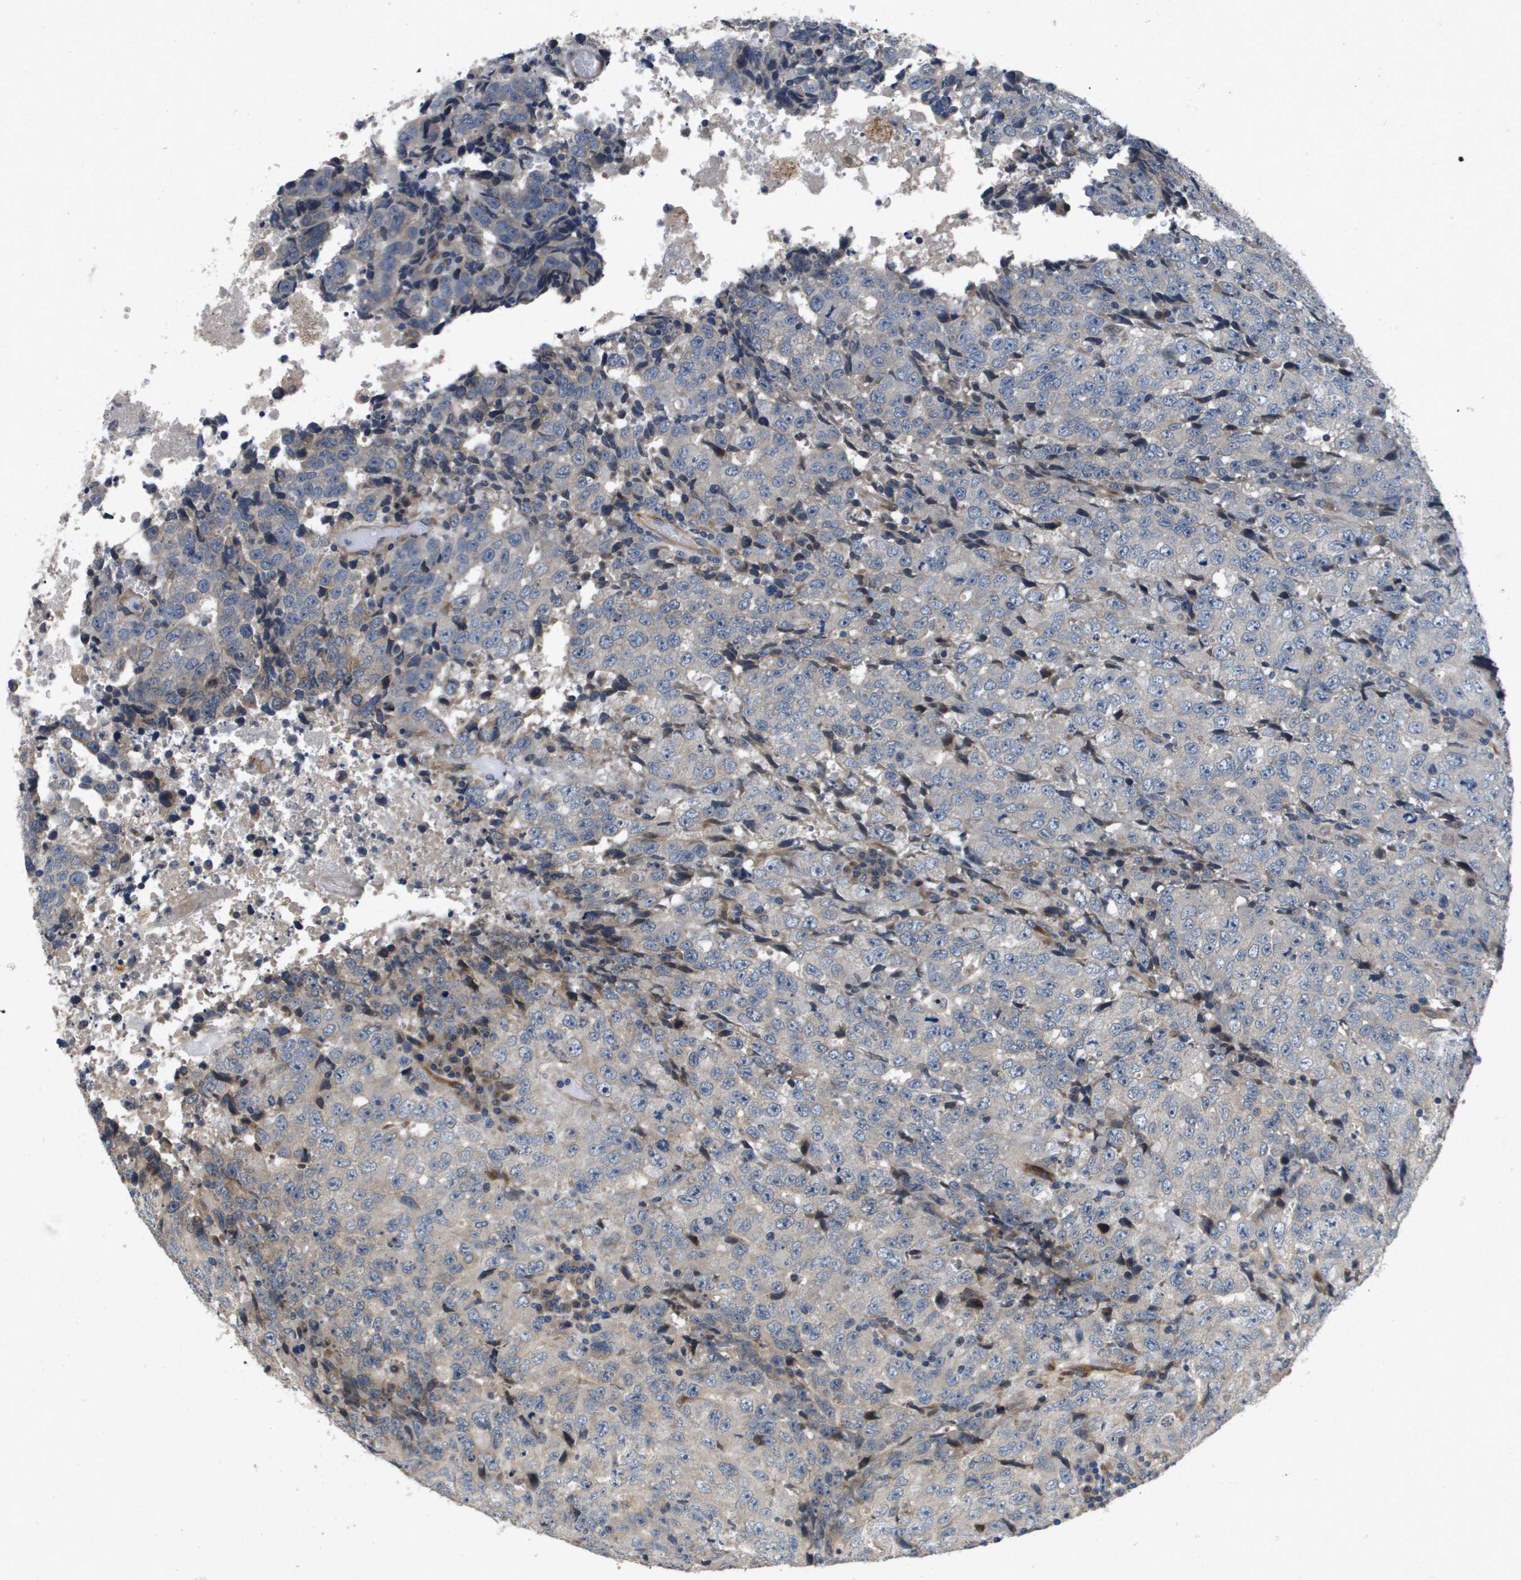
{"staining": {"intensity": "negative", "quantity": "none", "location": "none"}, "tissue": "testis cancer", "cell_type": "Tumor cells", "image_type": "cancer", "snomed": [{"axis": "morphology", "description": "Necrosis, NOS"}, {"axis": "morphology", "description": "Carcinoma, Embryonal, NOS"}, {"axis": "topography", "description": "Testis"}], "caption": "Immunohistochemical staining of embryonal carcinoma (testis) displays no significant expression in tumor cells.", "gene": "ENTPD2", "patient": {"sex": "male", "age": 19}}